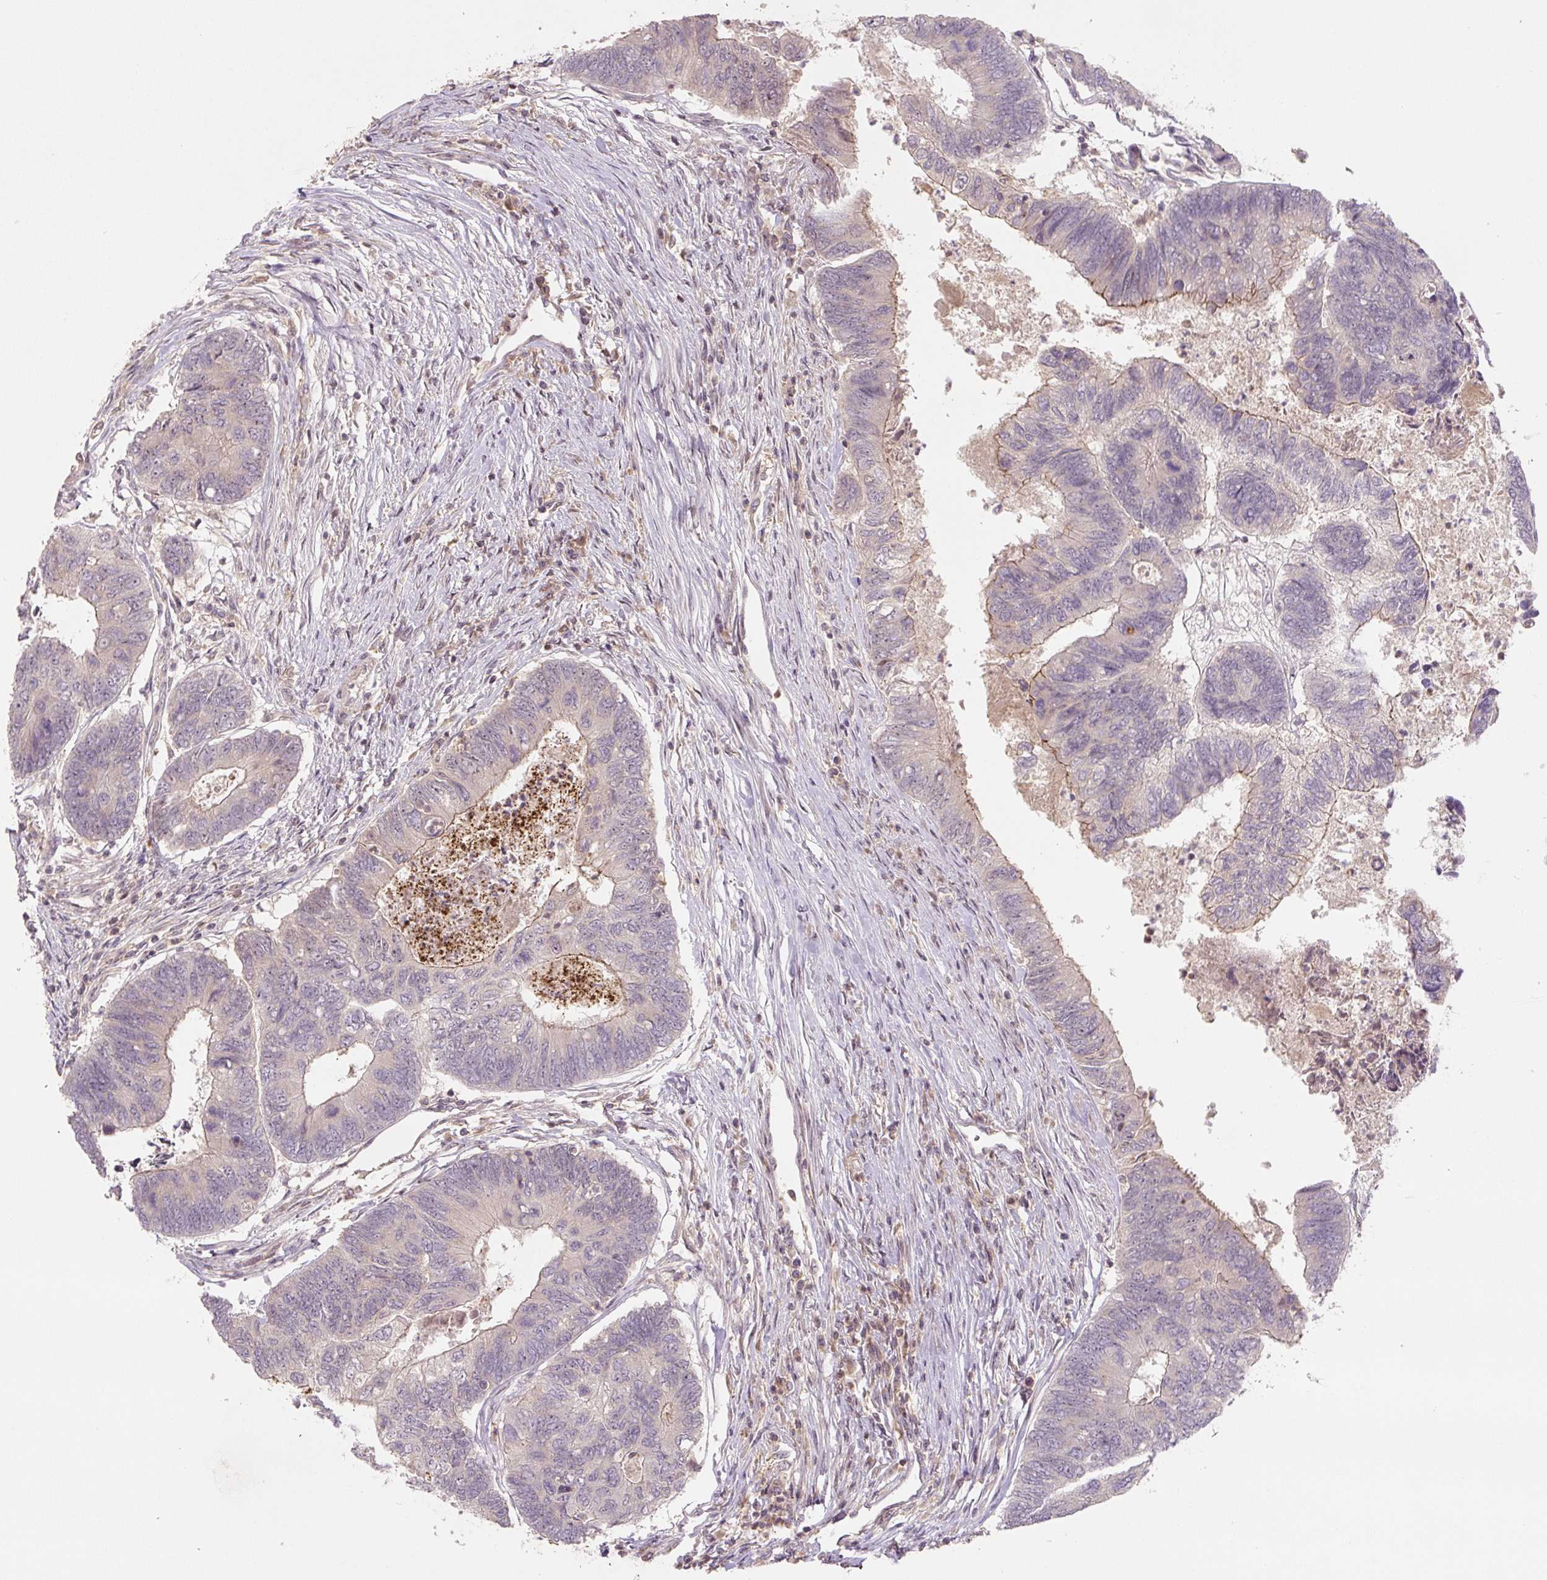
{"staining": {"intensity": "moderate", "quantity": "<25%", "location": "cytoplasmic/membranous"}, "tissue": "colorectal cancer", "cell_type": "Tumor cells", "image_type": "cancer", "snomed": [{"axis": "morphology", "description": "Adenocarcinoma, NOS"}, {"axis": "topography", "description": "Colon"}], "caption": "Brown immunohistochemical staining in human colorectal cancer demonstrates moderate cytoplasmic/membranous staining in approximately <25% of tumor cells.", "gene": "C2orf73", "patient": {"sex": "female", "age": 67}}